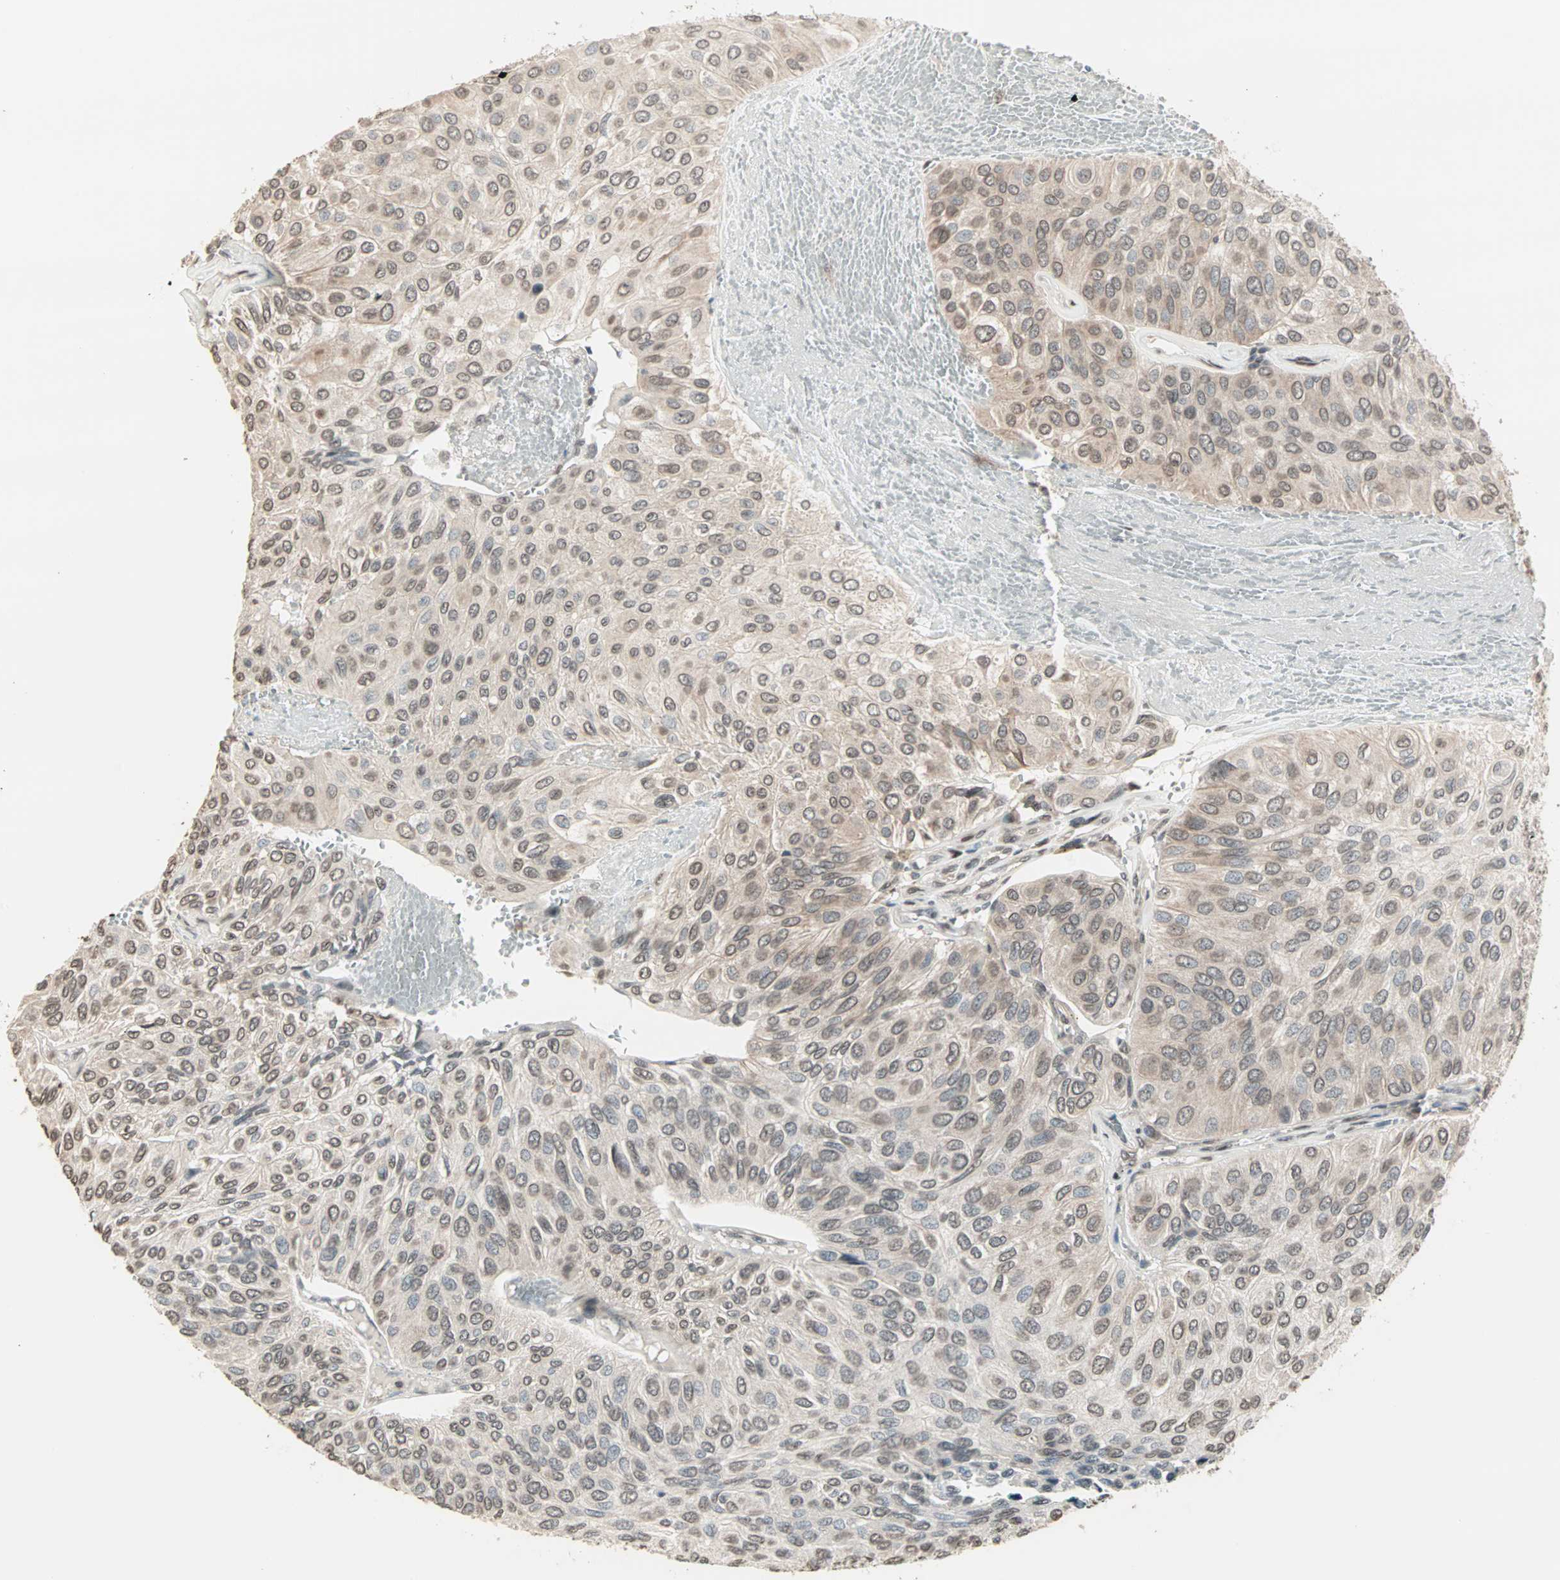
{"staining": {"intensity": "weak", "quantity": ">75%", "location": "cytoplasmic/membranous,nuclear"}, "tissue": "urothelial cancer", "cell_type": "Tumor cells", "image_type": "cancer", "snomed": [{"axis": "morphology", "description": "Urothelial carcinoma, High grade"}, {"axis": "topography", "description": "Urinary bladder"}], "caption": "Protein analysis of urothelial cancer tissue shows weak cytoplasmic/membranous and nuclear staining in about >75% of tumor cells.", "gene": "CBLC", "patient": {"sex": "male", "age": 66}}